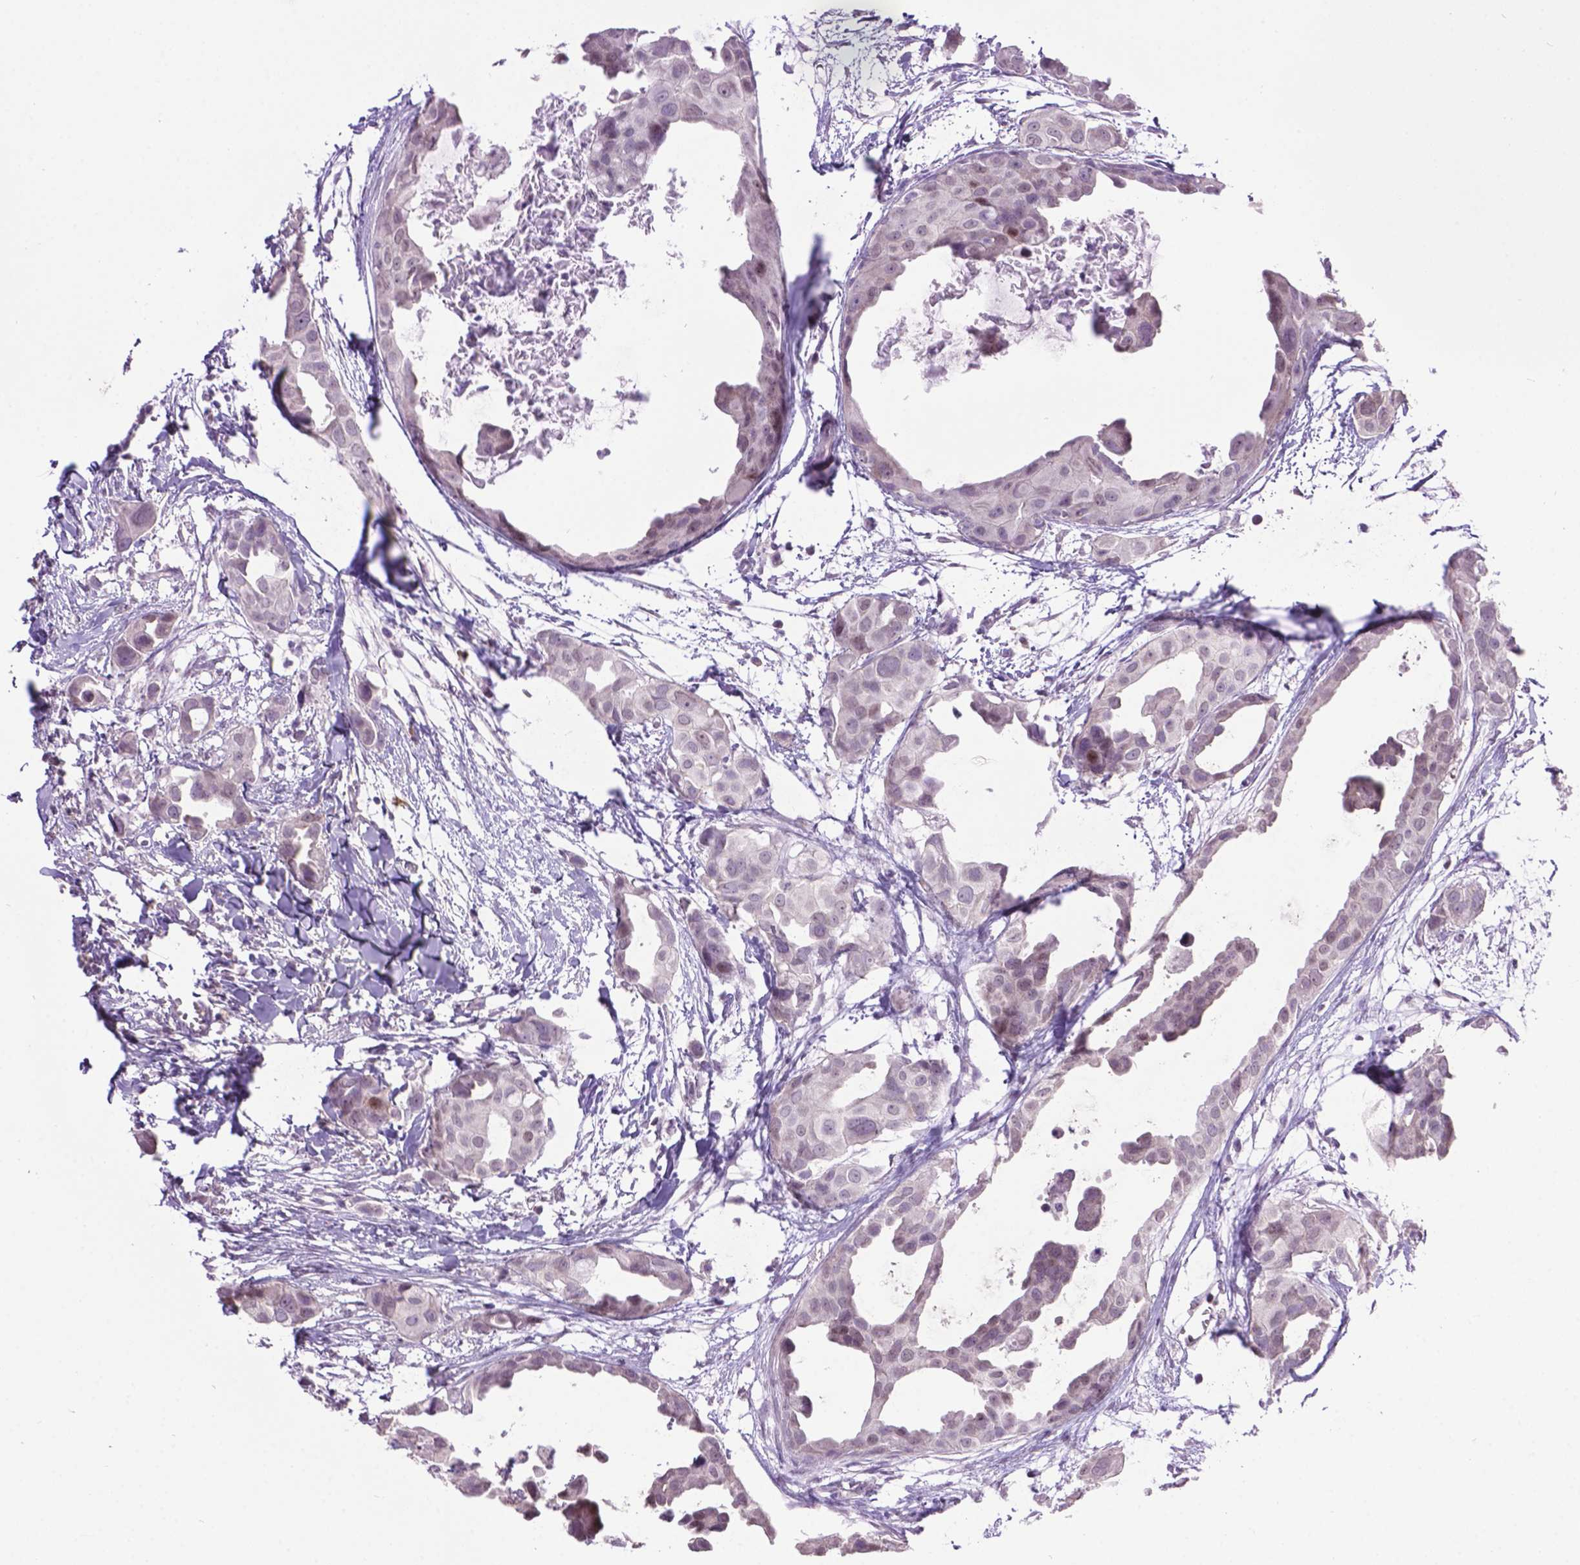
{"staining": {"intensity": "moderate", "quantity": "<25%", "location": "nuclear"}, "tissue": "breast cancer", "cell_type": "Tumor cells", "image_type": "cancer", "snomed": [{"axis": "morphology", "description": "Duct carcinoma"}, {"axis": "topography", "description": "Breast"}], "caption": "A brown stain labels moderate nuclear expression of a protein in human breast cancer tumor cells.", "gene": "TH", "patient": {"sex": "female", "age": 38}}